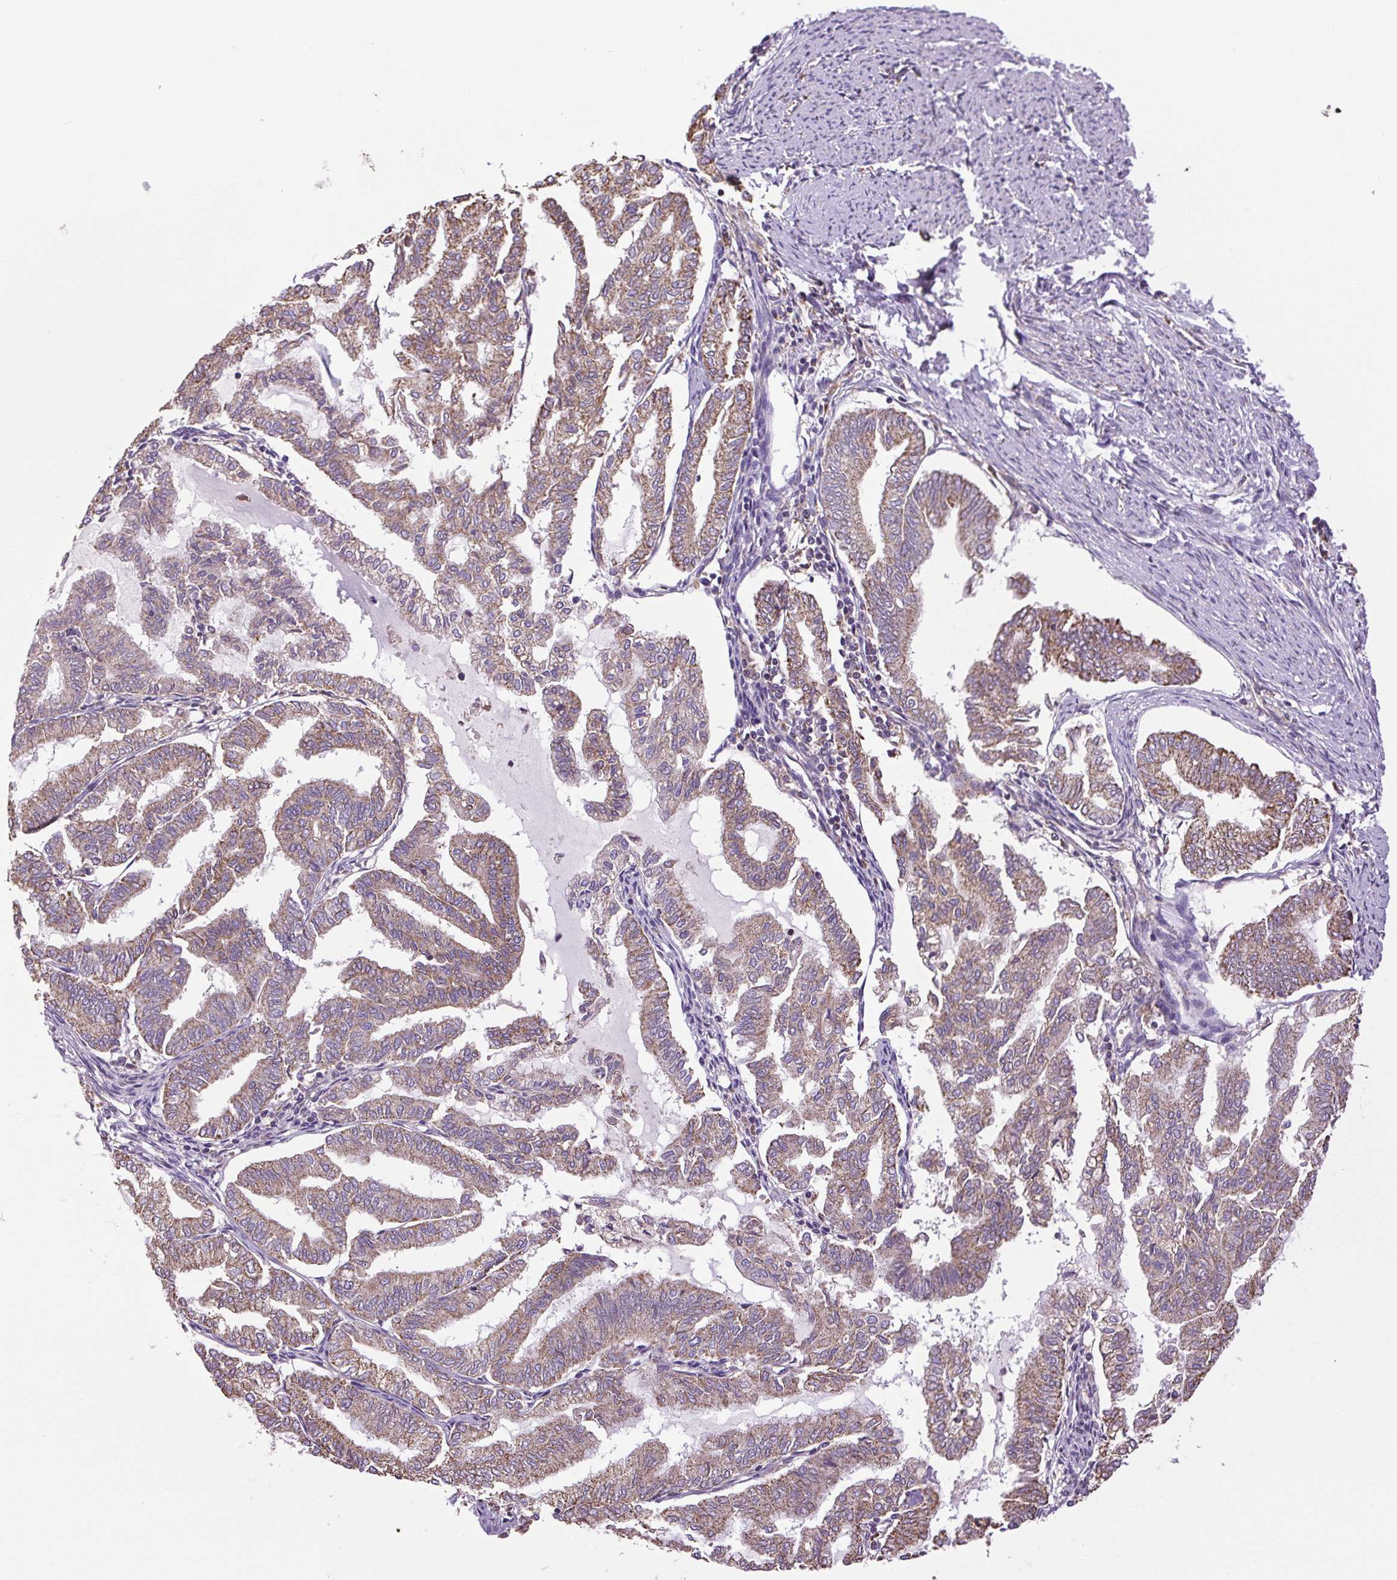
{"staining": {"intensity": "moderate", "quantity": ">75%", "location": "cytoplasmic/membranous"}, "tissue": "endometrial cancer", "cell_type": "Tumor cells", "image_type": "cancer", "snomed": [{"axis": "morphology", "description": "Adenocarcinoma, NOS"}, {"axis": "topography", "description": "Endometrium"}], "caption": "Immunohistochemistry image of neoplastic tissue: human adenocarcinoma (endometrial) stained using immunohistochemistry reveals medium levels of moderate protein expression localized specifically in the cytoplasmic/membranous of tumor cells, appearing as a cytoplasmic/membranous brown color.", "gene": "PLCG1", "patient": {"sex": "female", "age": 79}}